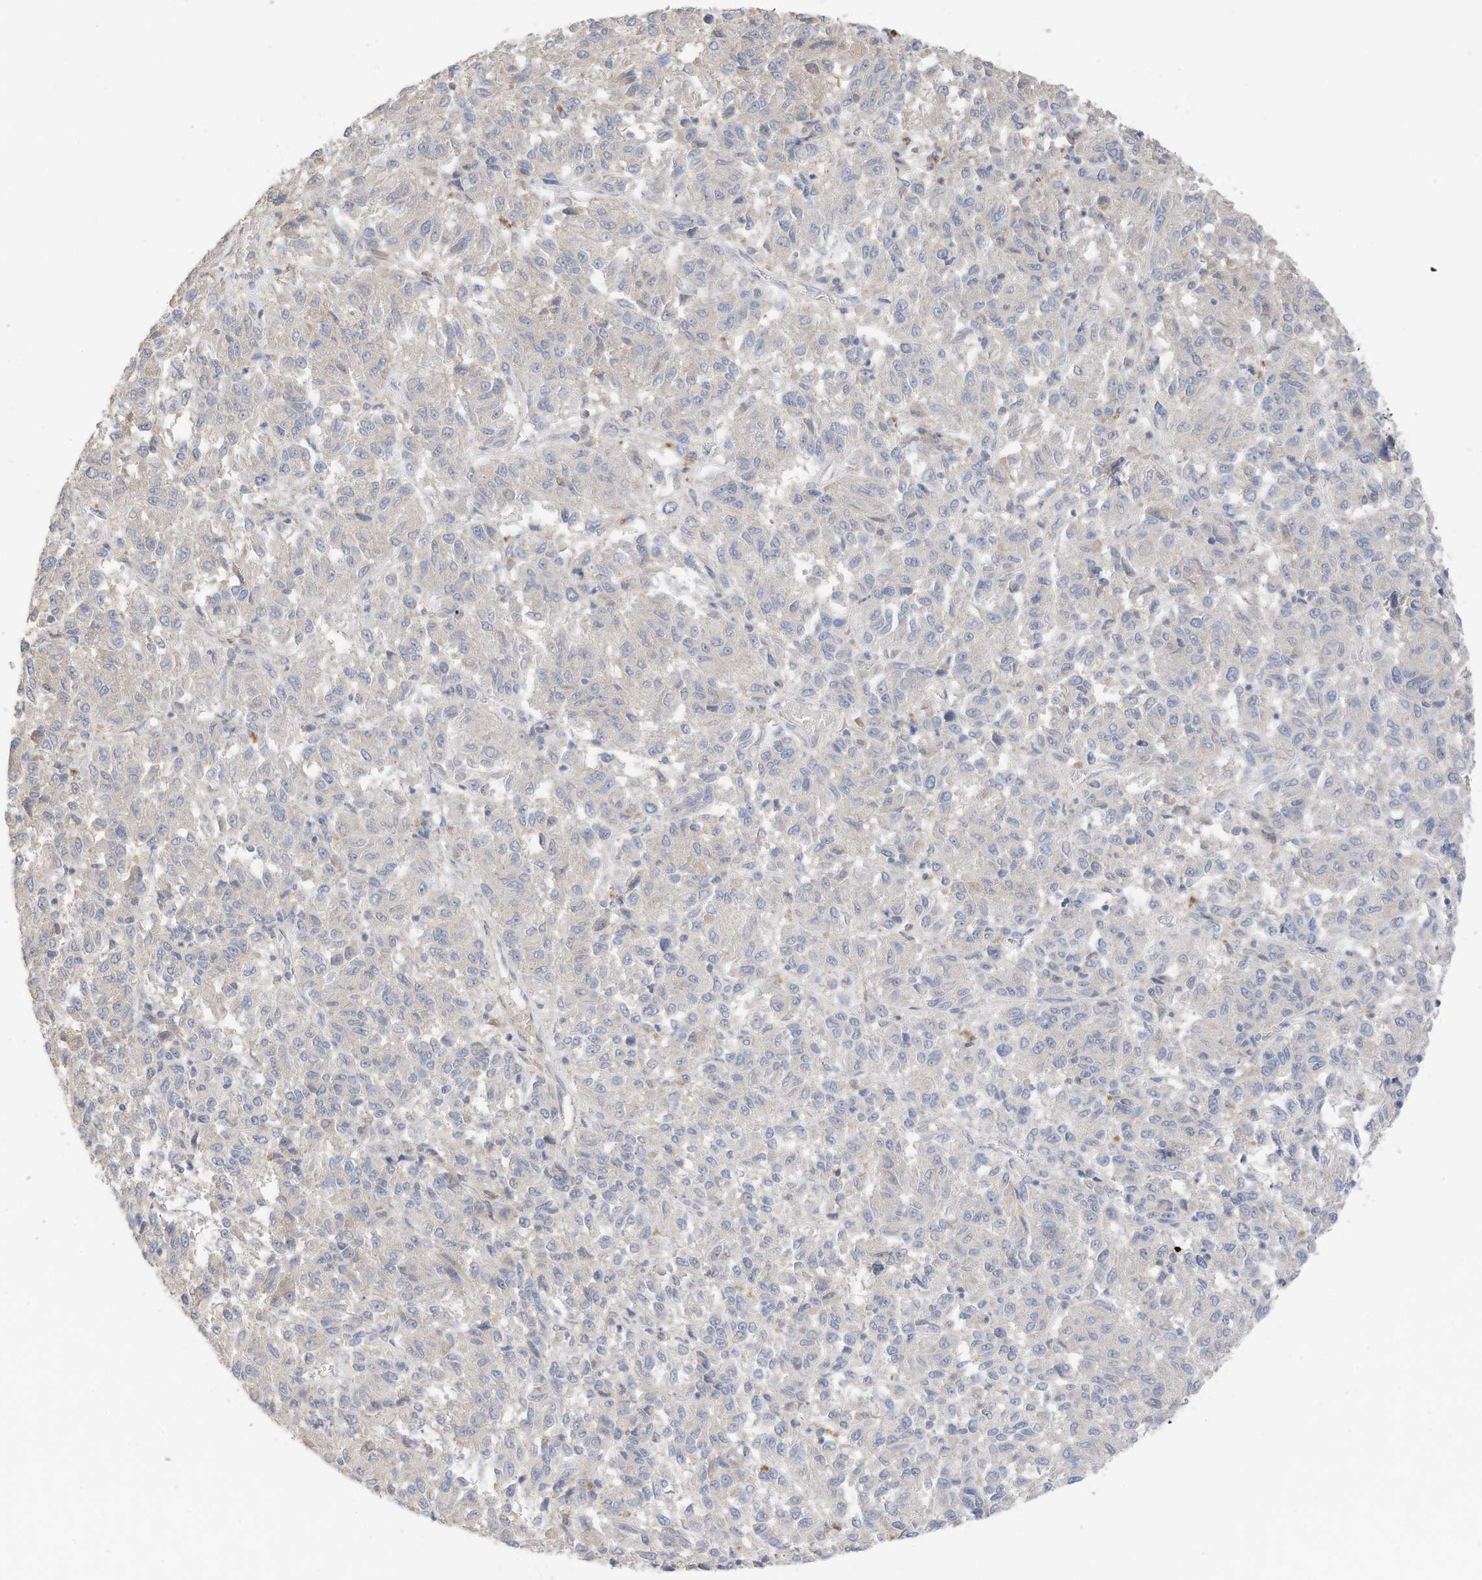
{"staining": {"intensity": "negative", "quantity": "none", "location": "none"}, "tissue": "melanoma", "cell_type": "Tumor cells", "image_type": "cancer", "snomed": [{"axis": "morphology", "description": "Malignant melanoma, Metastatic site"}, {"axis": "topography", "description": "Lung"}], "caption": "Immunohistochemical staining of human malignant melanoma (metastatic site) demonstrates no significant staining in tumor cells.", "gene": "CAPN13", "patient": {"sex": "male", "age": 64}}